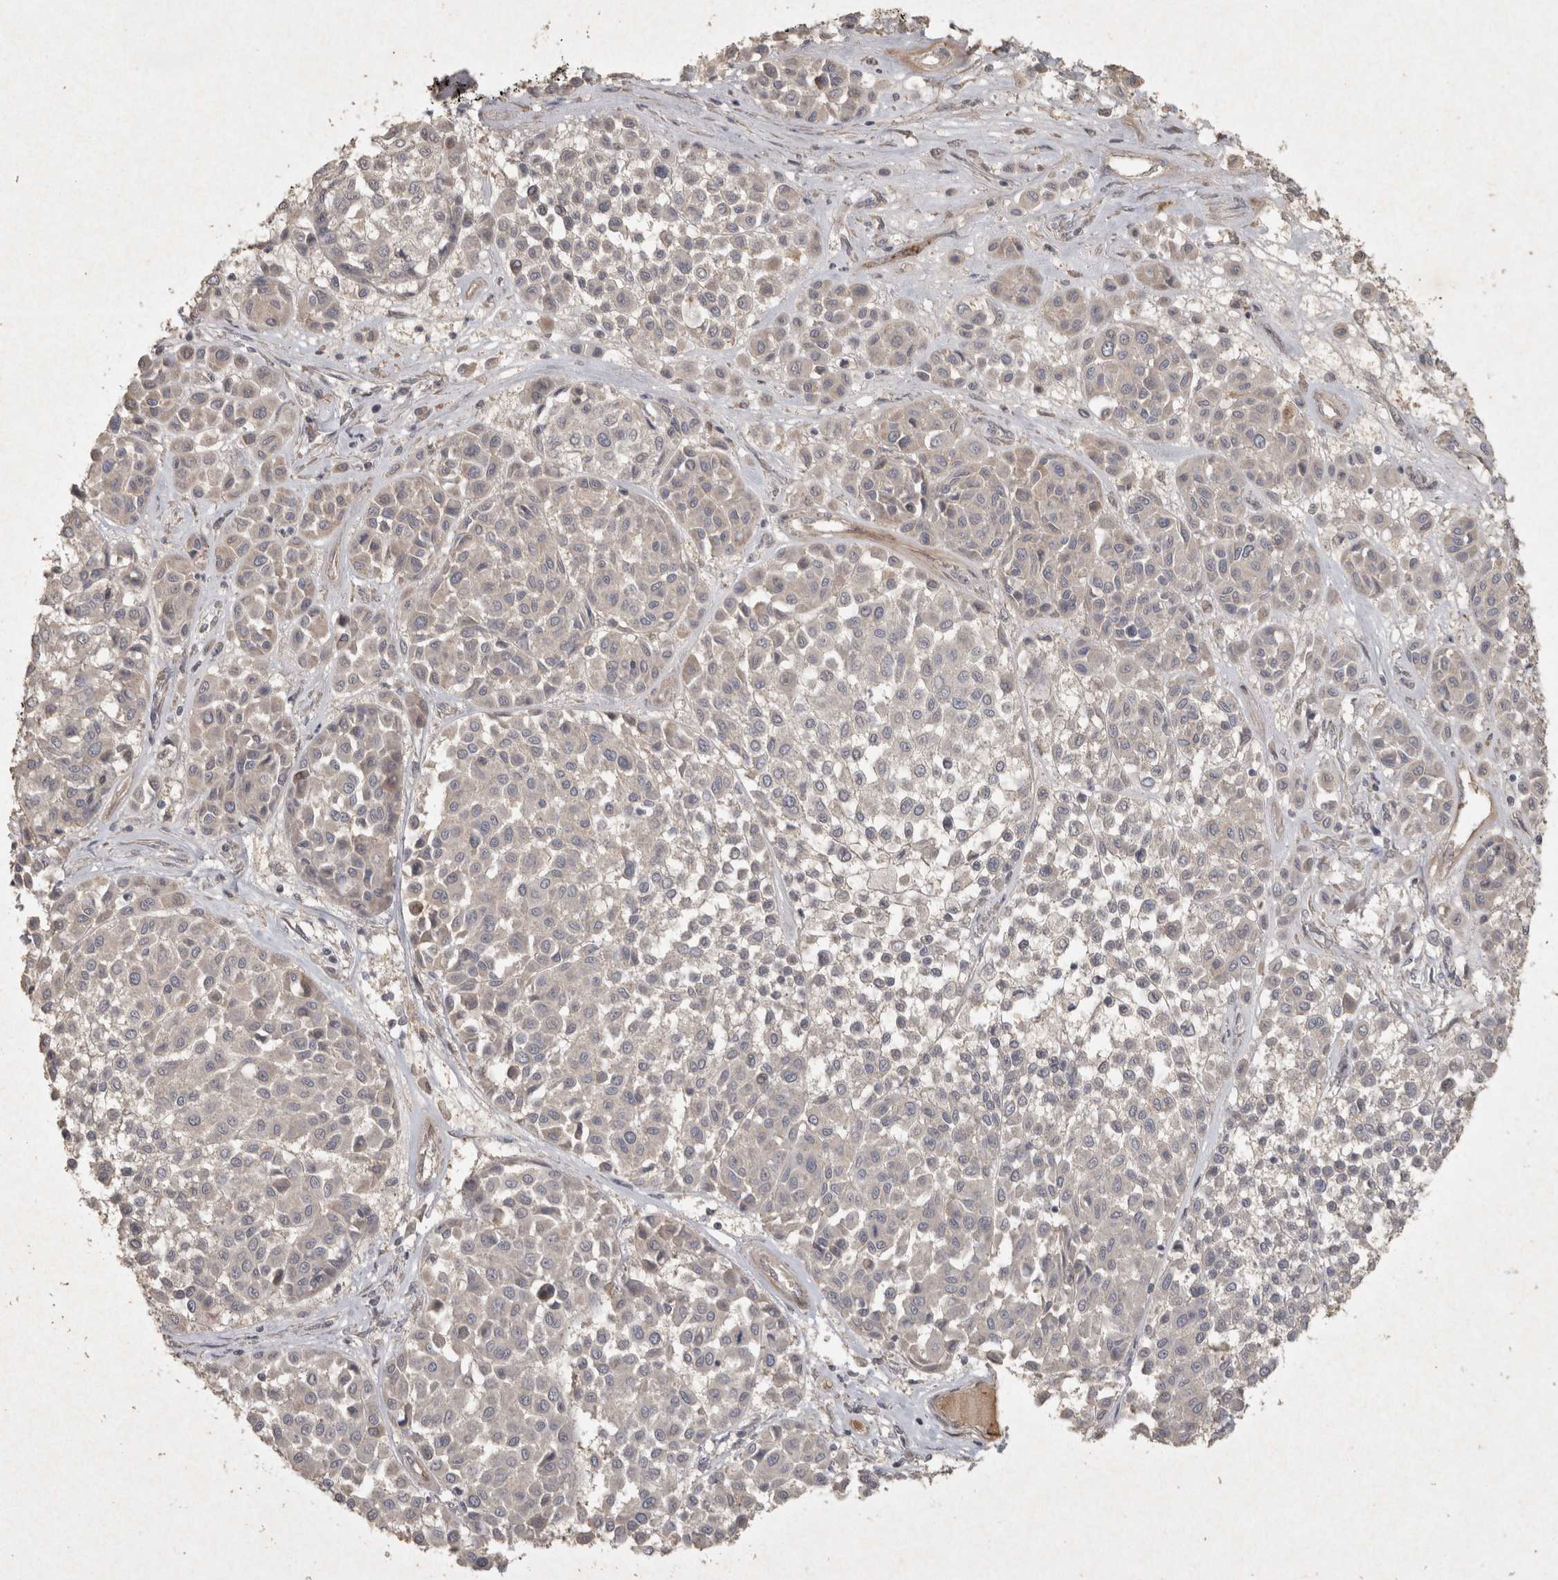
{"staining": {"intensity": "negative", "quantity": "none", "location": "none"}, "tissue": "melanoma", "cell_type": "Tumor cells", "image_type": "cancer", "snomed": [{"axis": "morphology", "description": "Malignant melanoma, Metastatic site"}, {"axis": "topography", "description": "Soft tissue"}], "caption": "The image displays no significant positivity in tumor cells of melanoma. (DAB immunohistochemistry (IHC), high magnification).", "gene": "OSTN", "patient": {"sex": "male", "age": 41}}